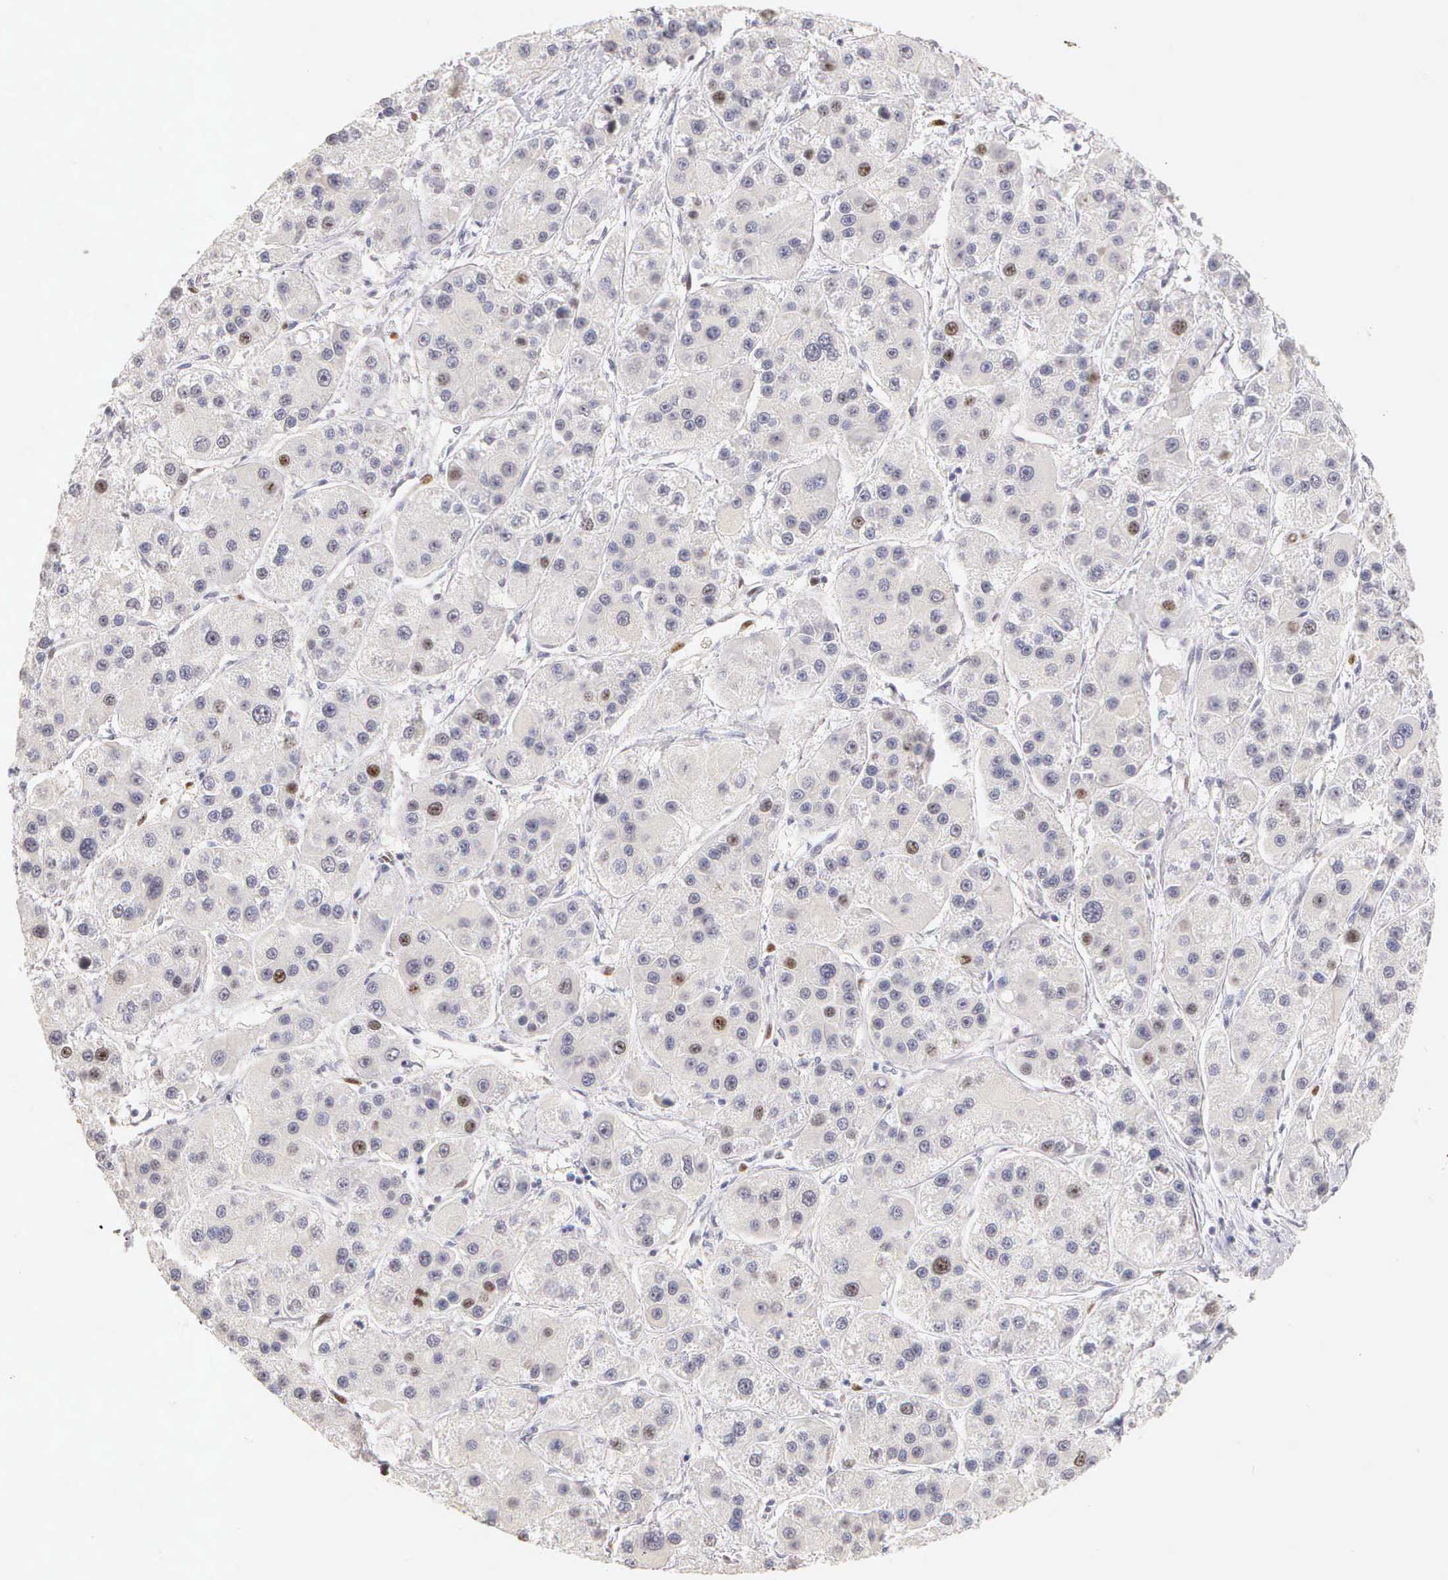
{"staining": {"intensity": "moderate", "quantity": "<25%", "location": "nuclear"}, "tissue": "liver cancer", "cell_type": "Tumor cells", "image_type": "cancer", "snomed": [{"axis": "morphology", "description": "Carcinoma, Hepatocellular, NOS"}, {"axis": "topography", "description": "Liver"}], "caption": "There is low levels of moderate nuclear positivity in tumor cells of liver cancer (hepatocellular carcinoma), as demonstrated by immunohistochemical staining (brown color).", "gene": "MKI67", "patient": {"sex": "female", "age": 85}}